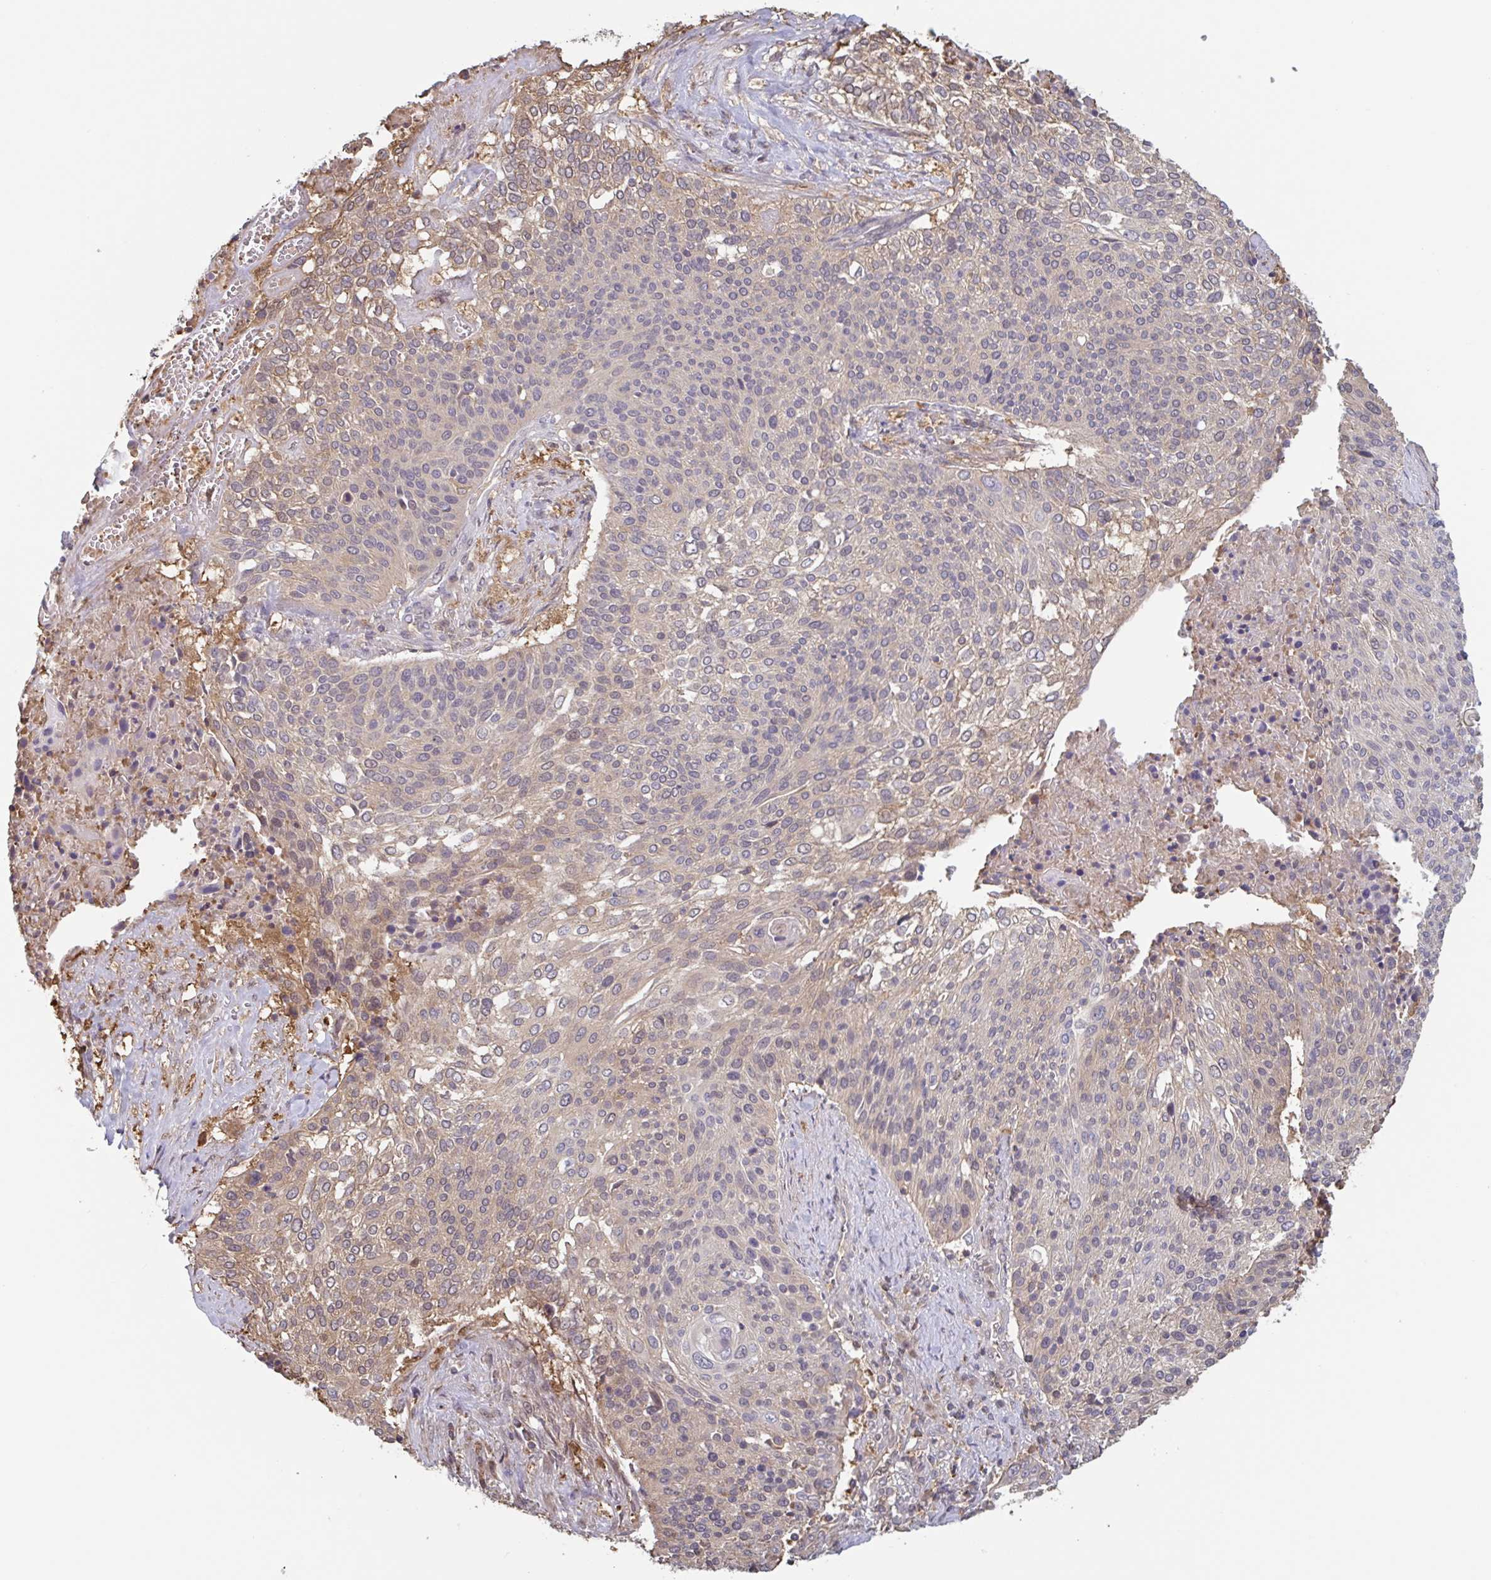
{"staining": {"intensity": "weak", "quantity": "<25%", "location": "cytoplasmic/membranous"}, "tissue": "cervical cancer", "cell_type": "Tumor cells", "image_type": "cancer", "snomed": [{"axis": "morphology", "description": "Squamous cell carcinoma, NOS"}, {"axis": "topography", "description": "Cervix"}], "caption": "Human squamous cell carcinoma (cervical) stained for a protein using immunohistochemistry (IHC) reveals no expression in tumor cells.", "gene": "OTOP2", "patient": {"sex": "female", "age": 31}}